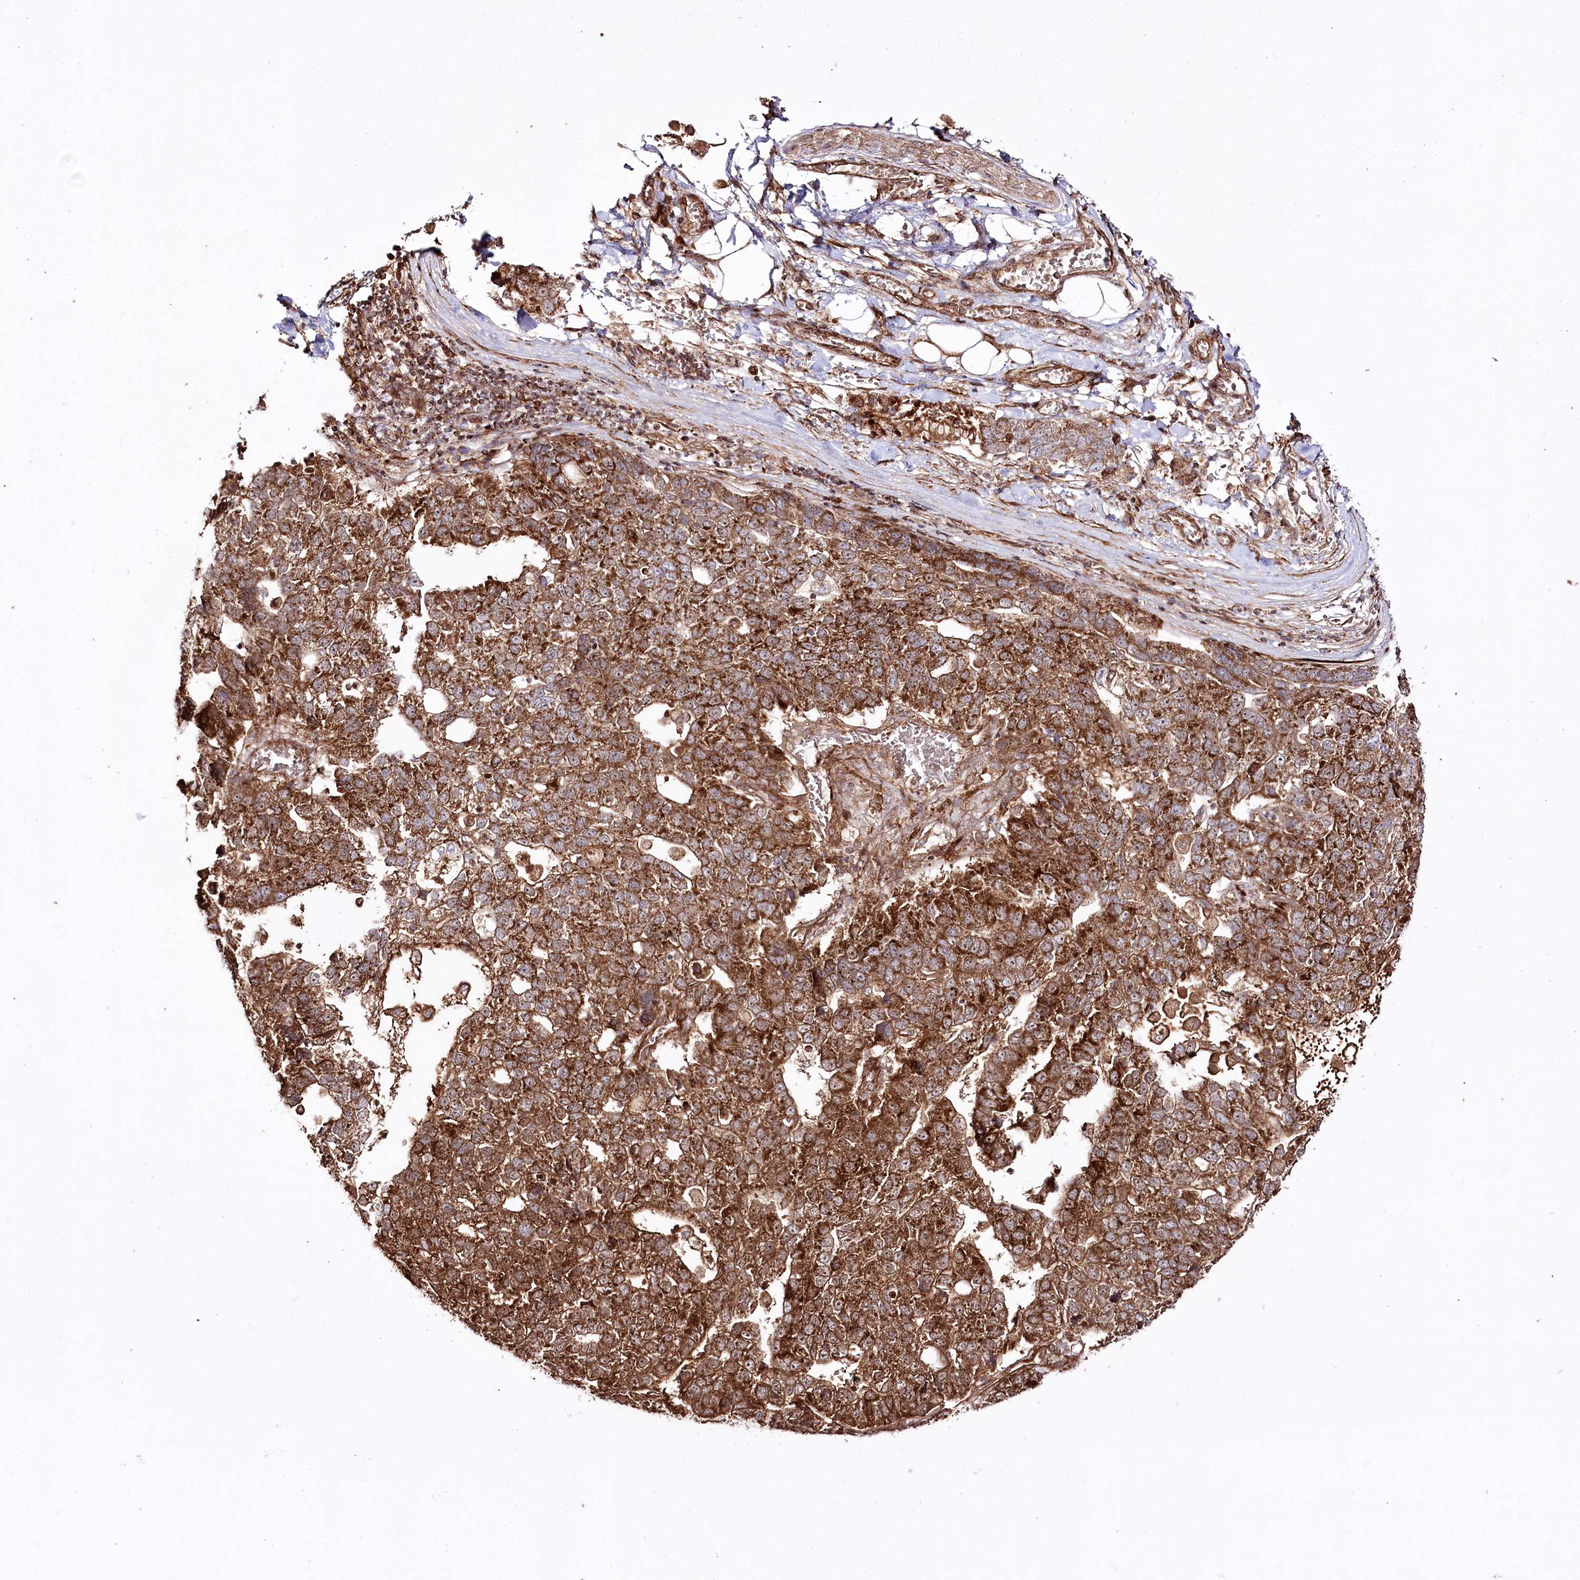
{"staining": {"intensity": "moderate", "quantity": ">75%", "location": "cytoplasmic/membranous"}, "tissue": "pancreatic cancer", "cell_type": "Tumor cells", "image_type": "cancer", "snomed": [{"axis": "morphology", "description": "Adenocarcinoma, NOS"}, {"axis": "topography", "description": "Pancreas"}], "caption": "Immunohistochemistry (IHC) micrograph of neoplastic tissue: human pancreatic cancer (adenocarcinoma) stained using IHC shows medium levels of moderate protein expression localized specifically in the cytoplasmic/membranous of tumor cells, appearing as a cytoplasmic/membranous brown color.", "gene": "REXO2", "patient": {"sex": "female", "age": 61}}